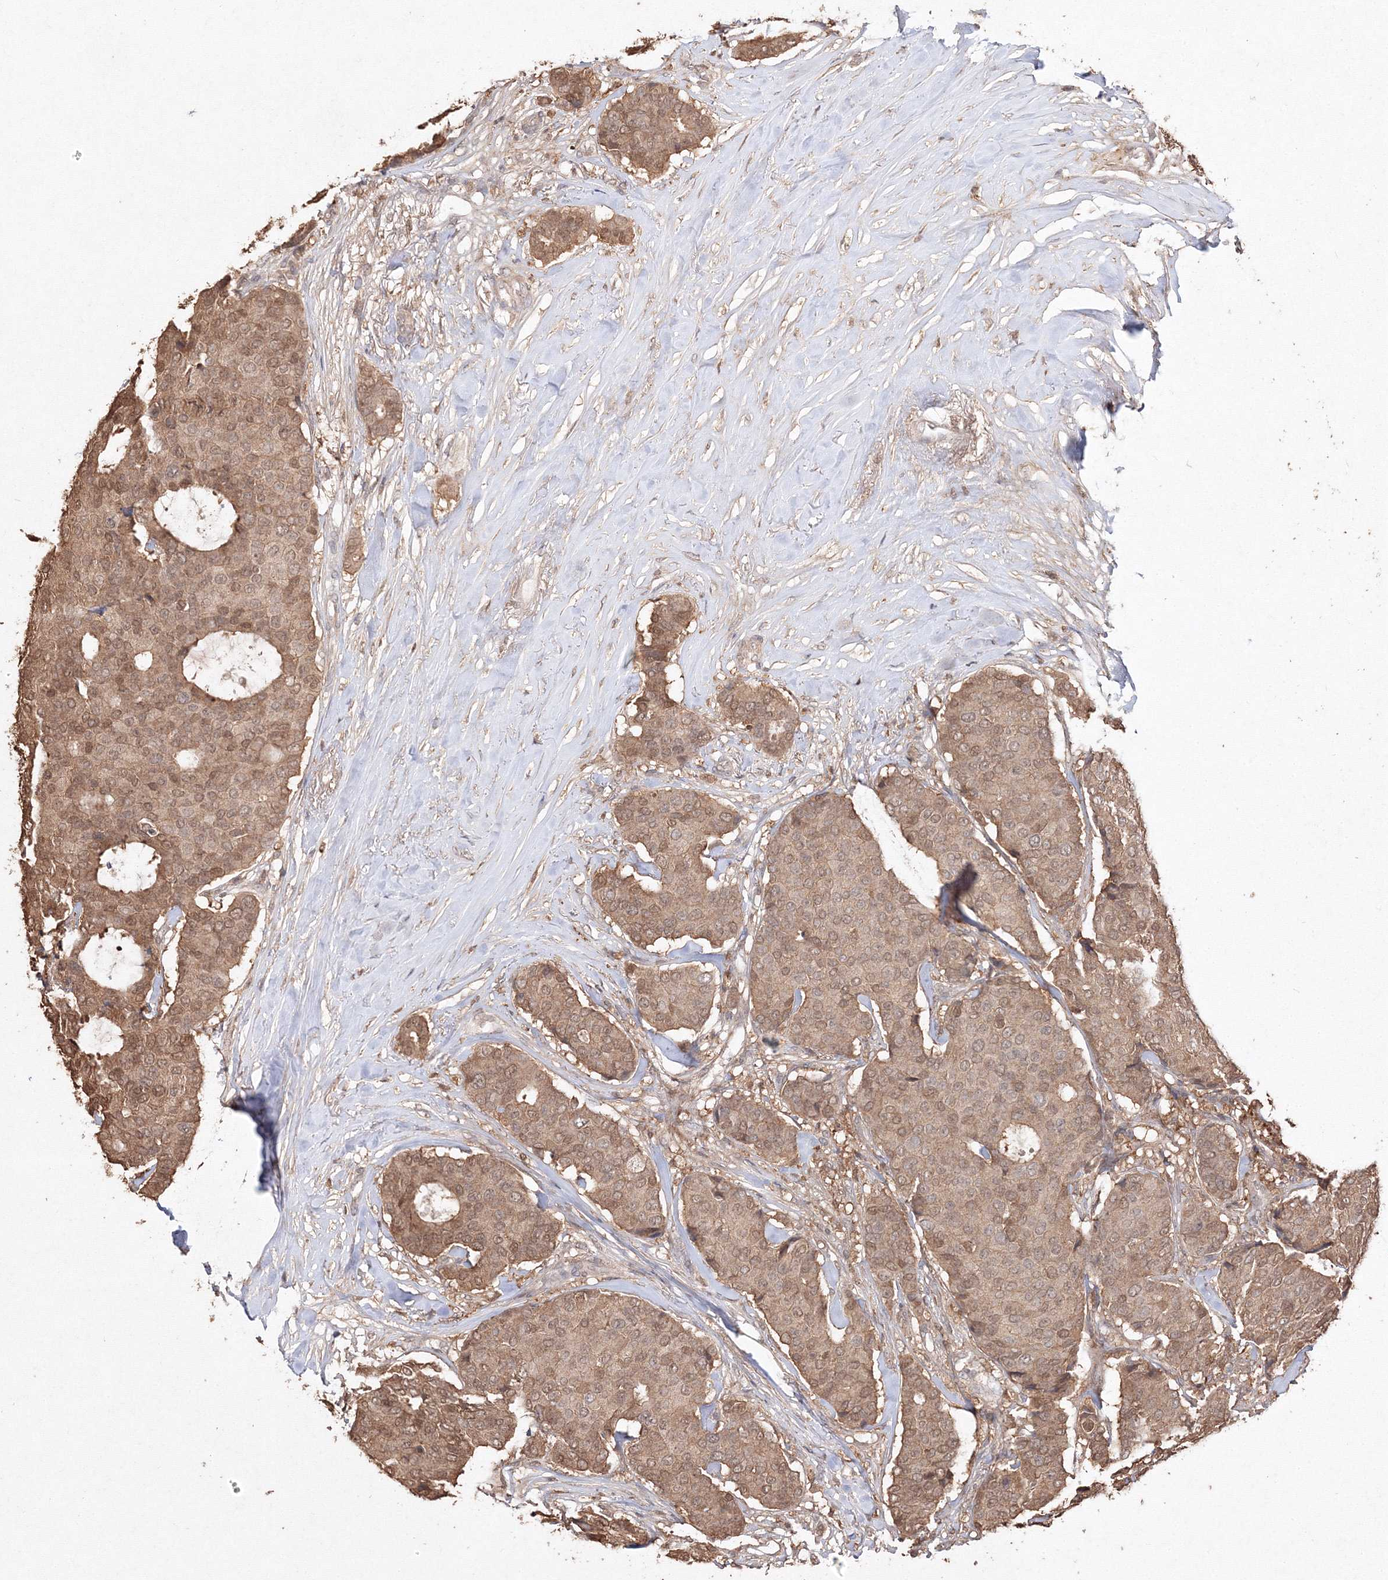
{"staining": {"intensity": "moderate", "quantity": ">75%", "location": "cytoplasmic/membranous,nuclear"}, "tissue": "breast cancer", "cell_type": "Tumor cells", "image_type": "cancer", "snomed": [{"axis": "morphology", "description": "Duct carcinoma"}, {"axis": "topography", "description": "Breast"}], "caption": "Moderate cytoplasmic/membranous and nuclear protein staining is identified in approximately >75% of tumor cells in breast invasive ductal carcinoma. The staining was performed using DAB (3,3'-diaminobenzidine) to visualize the protein expression in brown, while the nuclei were stained in blue with hematoxylin (Magnification: 20x).", "gene": "S100A11", "patient": {"sex": "female", "age": 75}}